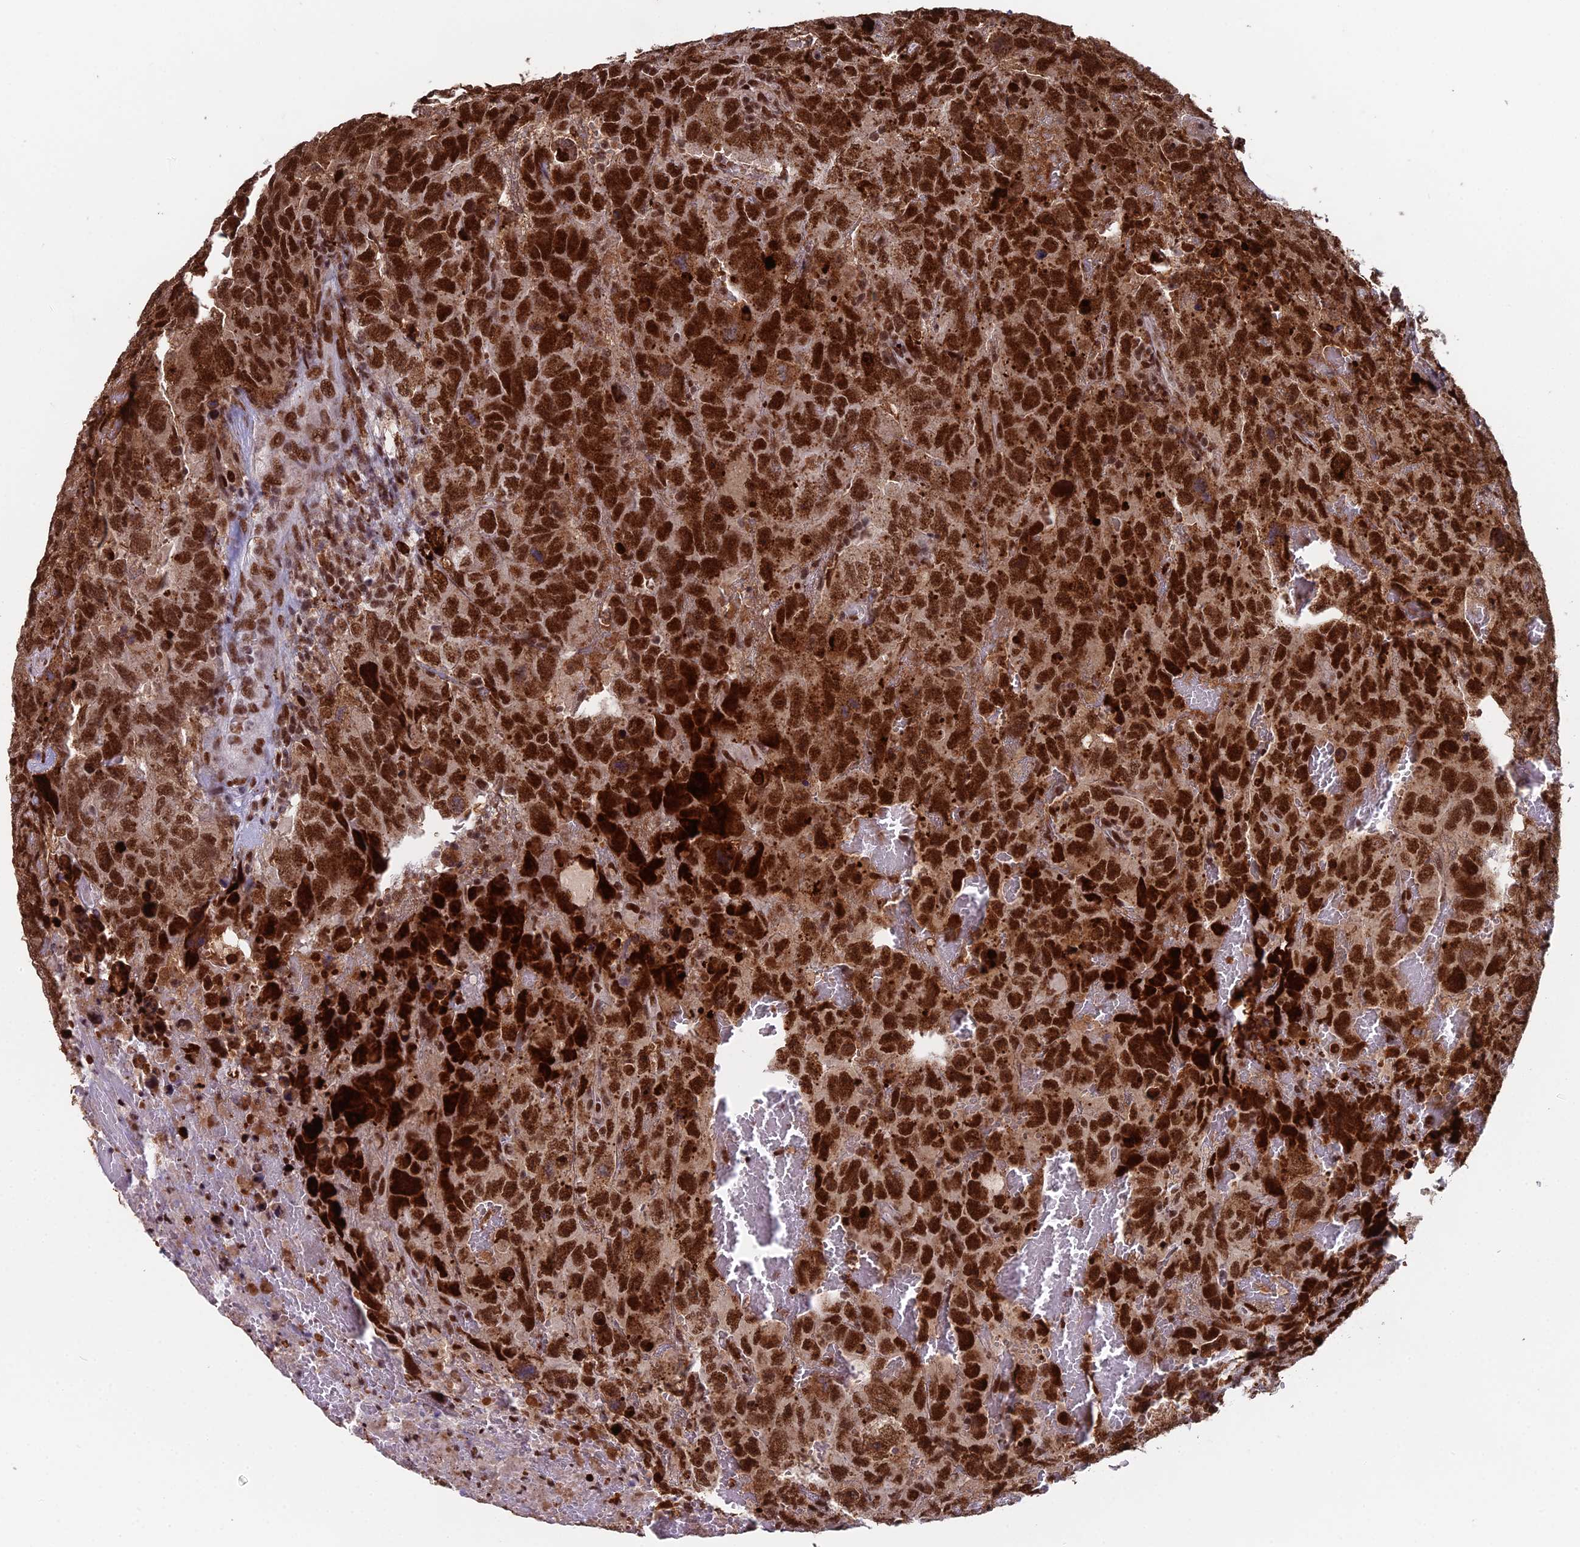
{"staining": {"intensity": "strong", "quantity": ">75%", "location": "cytoplasmic/membranous,nuclear"}, "tissue": "testis cancer", "cell_type": "Tumor cells", "image_type": "cancer", "snomed": [{"axis": "morphology", "description": "Carcinoma, Embryonal, NOS"}, {"axis": "topography", "description": "Testis"}], "caption": "Protein analysis of testis cancer (embryonal carcinoma) tissue displays strong cytoplasmic/membranous and nuclear staining in about >75% of tumor cells.", "gene": "SF3B3", "patient": {"sex": "male", "age": 45}}